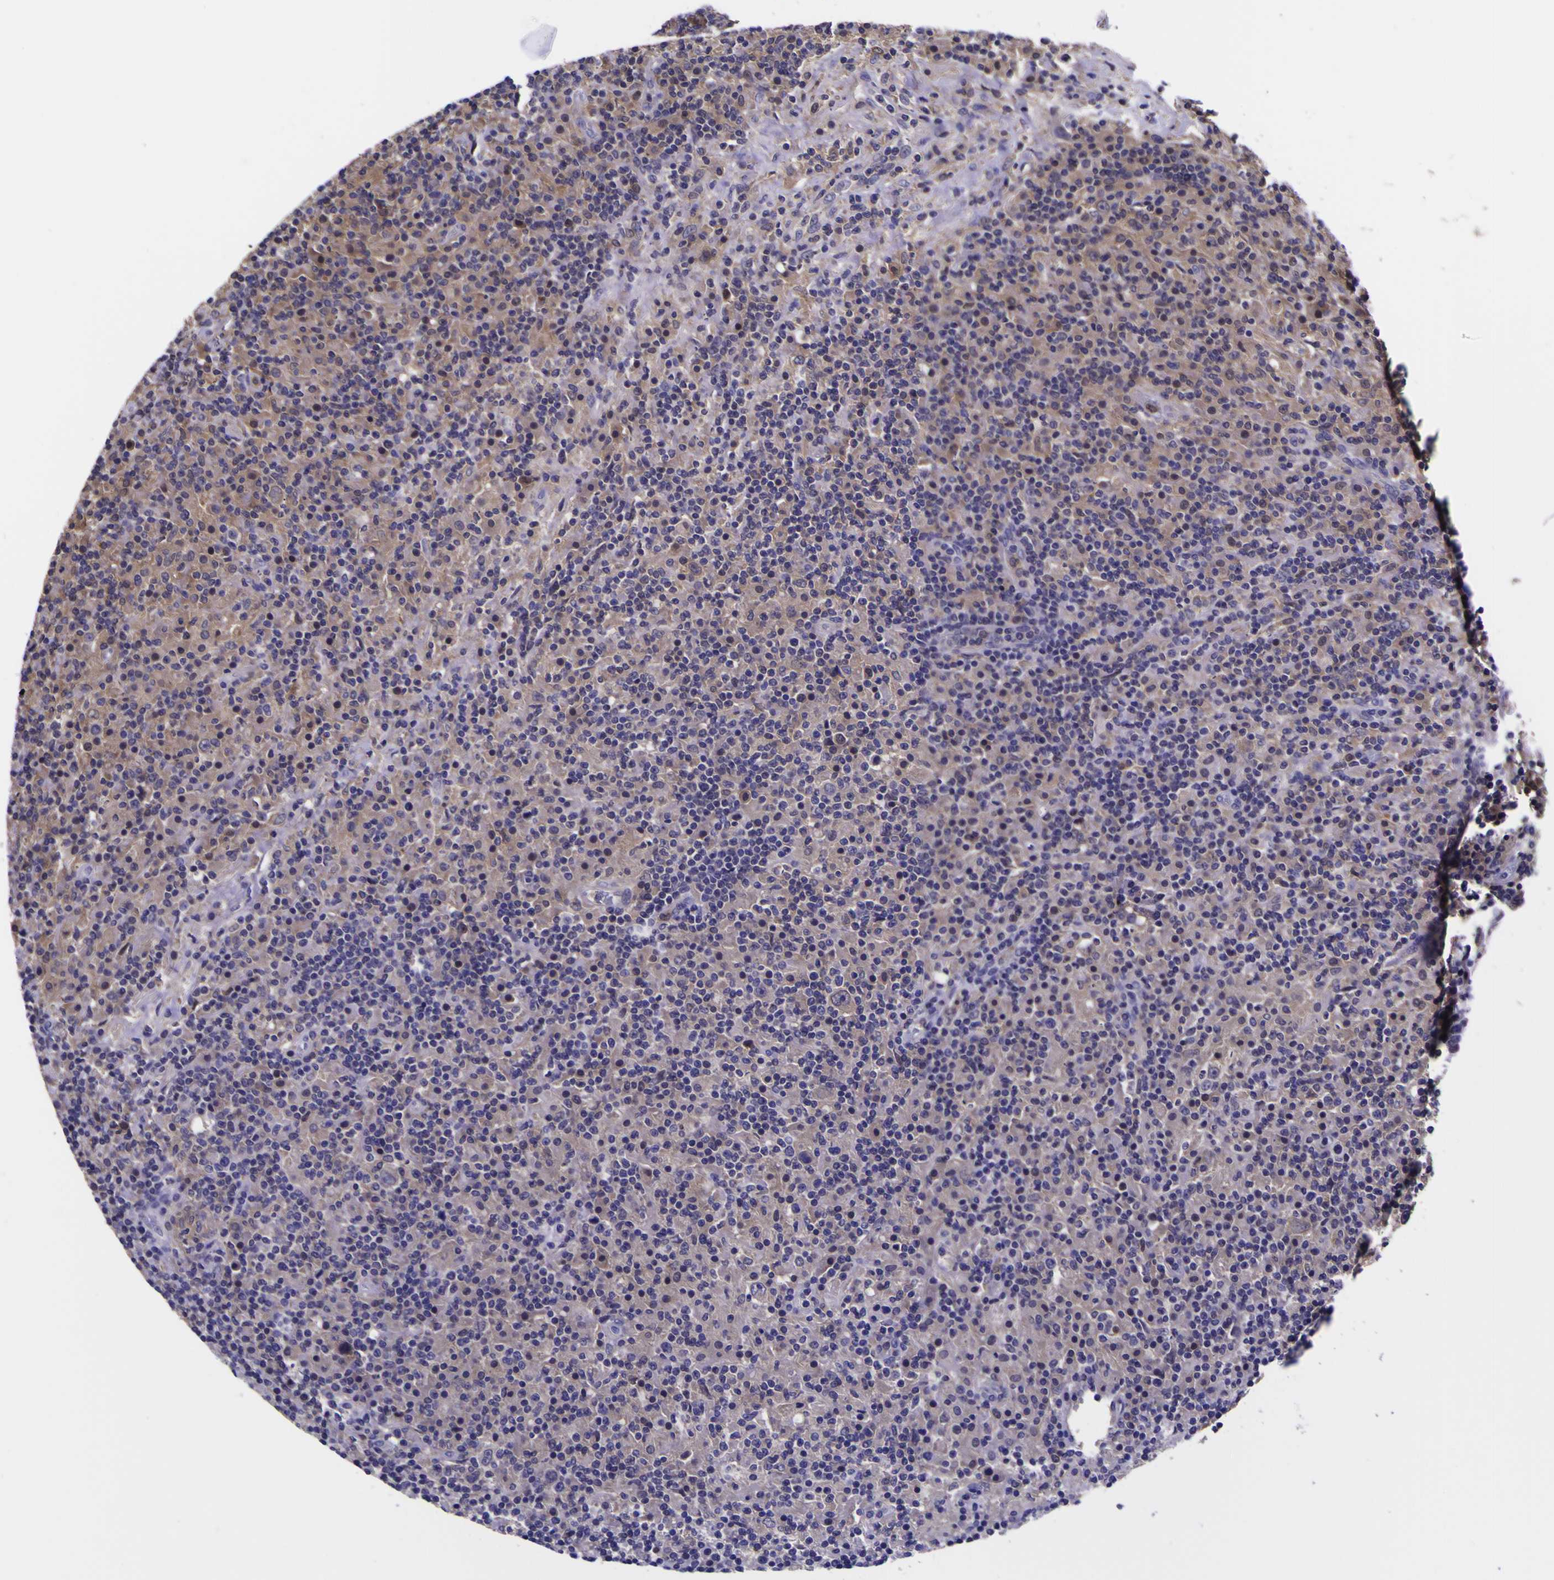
{"staining": {"intensity": "weak", "quantity": "25%-75%", "location": "cytoplasmic/membranous"}, "tissue": "lymphoma", "cell_type": "Tumor cells", "image_type": "cancer", "snomed": [{"axis": "morphology", "description": "Hodgkin's disease, NOS"}, {"axis": "topography", "description": "Lymph node"}], "caption": "A histopathology image of lymphoma stained for a protein reveals weak cytoplasmic/membranous brown staining in tumor cells.", "gene": "MAPK14", "patient": {"sex": "male", "age": 70}}